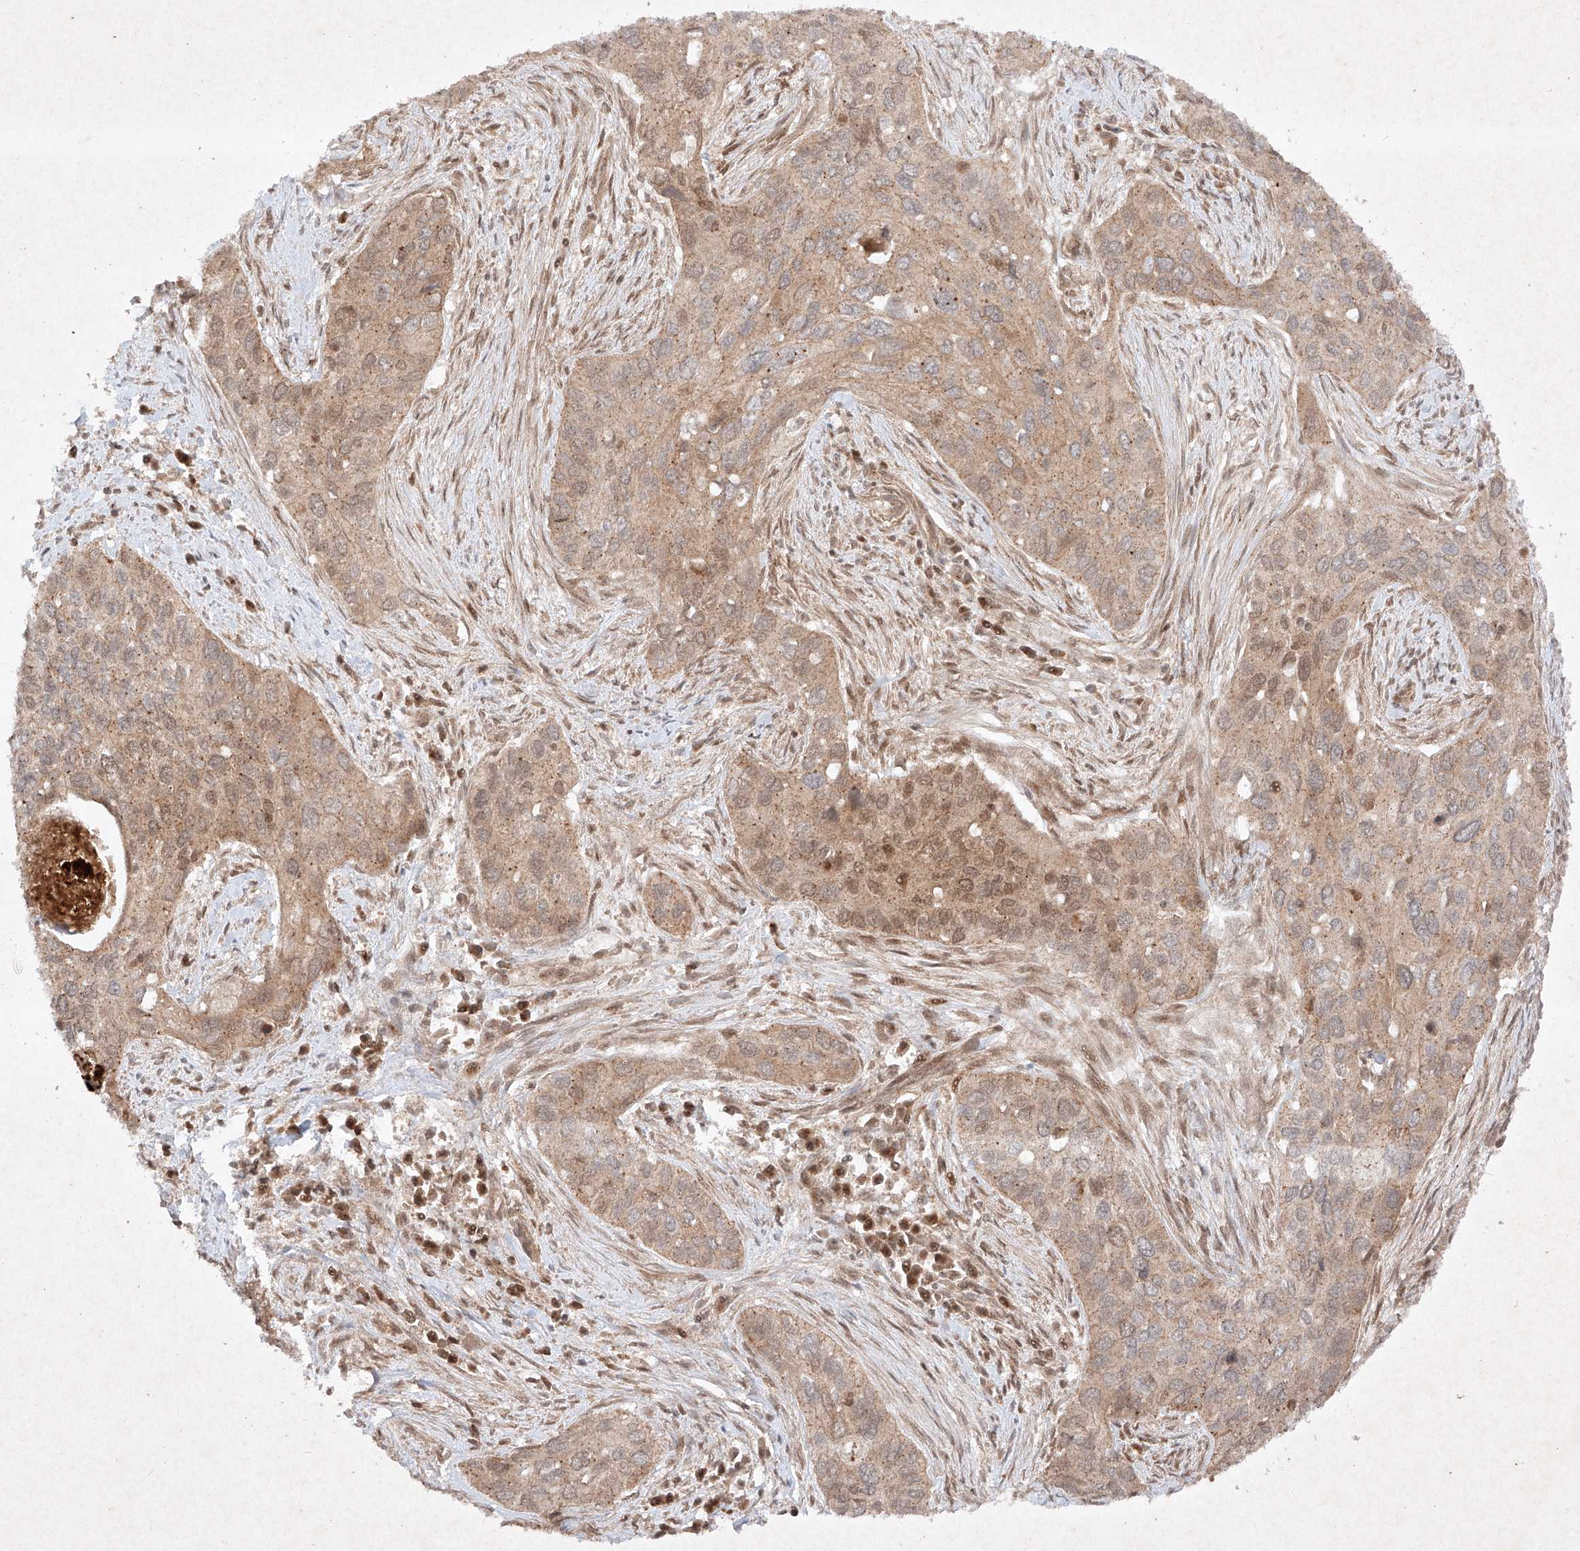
{"staining": {"intensity": "moderate", "quantity": "<25%", "location": "cytoplasmic/membranous,nuclear"}, "tissue": "cervical cancer", "cell_type": "Tumor cells", "image_type": "cancer", "snomed": [{"axis": "morphology", "description": "Squamous cell carcinoma, NOS"}, {"axis": "topography", "description": "Cervix"}], "caption": "A micrograph of cervical squamous cell carcinoma stained for a protein displays moderate cytoplasmic/membranous and nuclear brown staining in tumor cells.", "gene": "RNF31", "patient": {"sex": "female", "age": 55}}